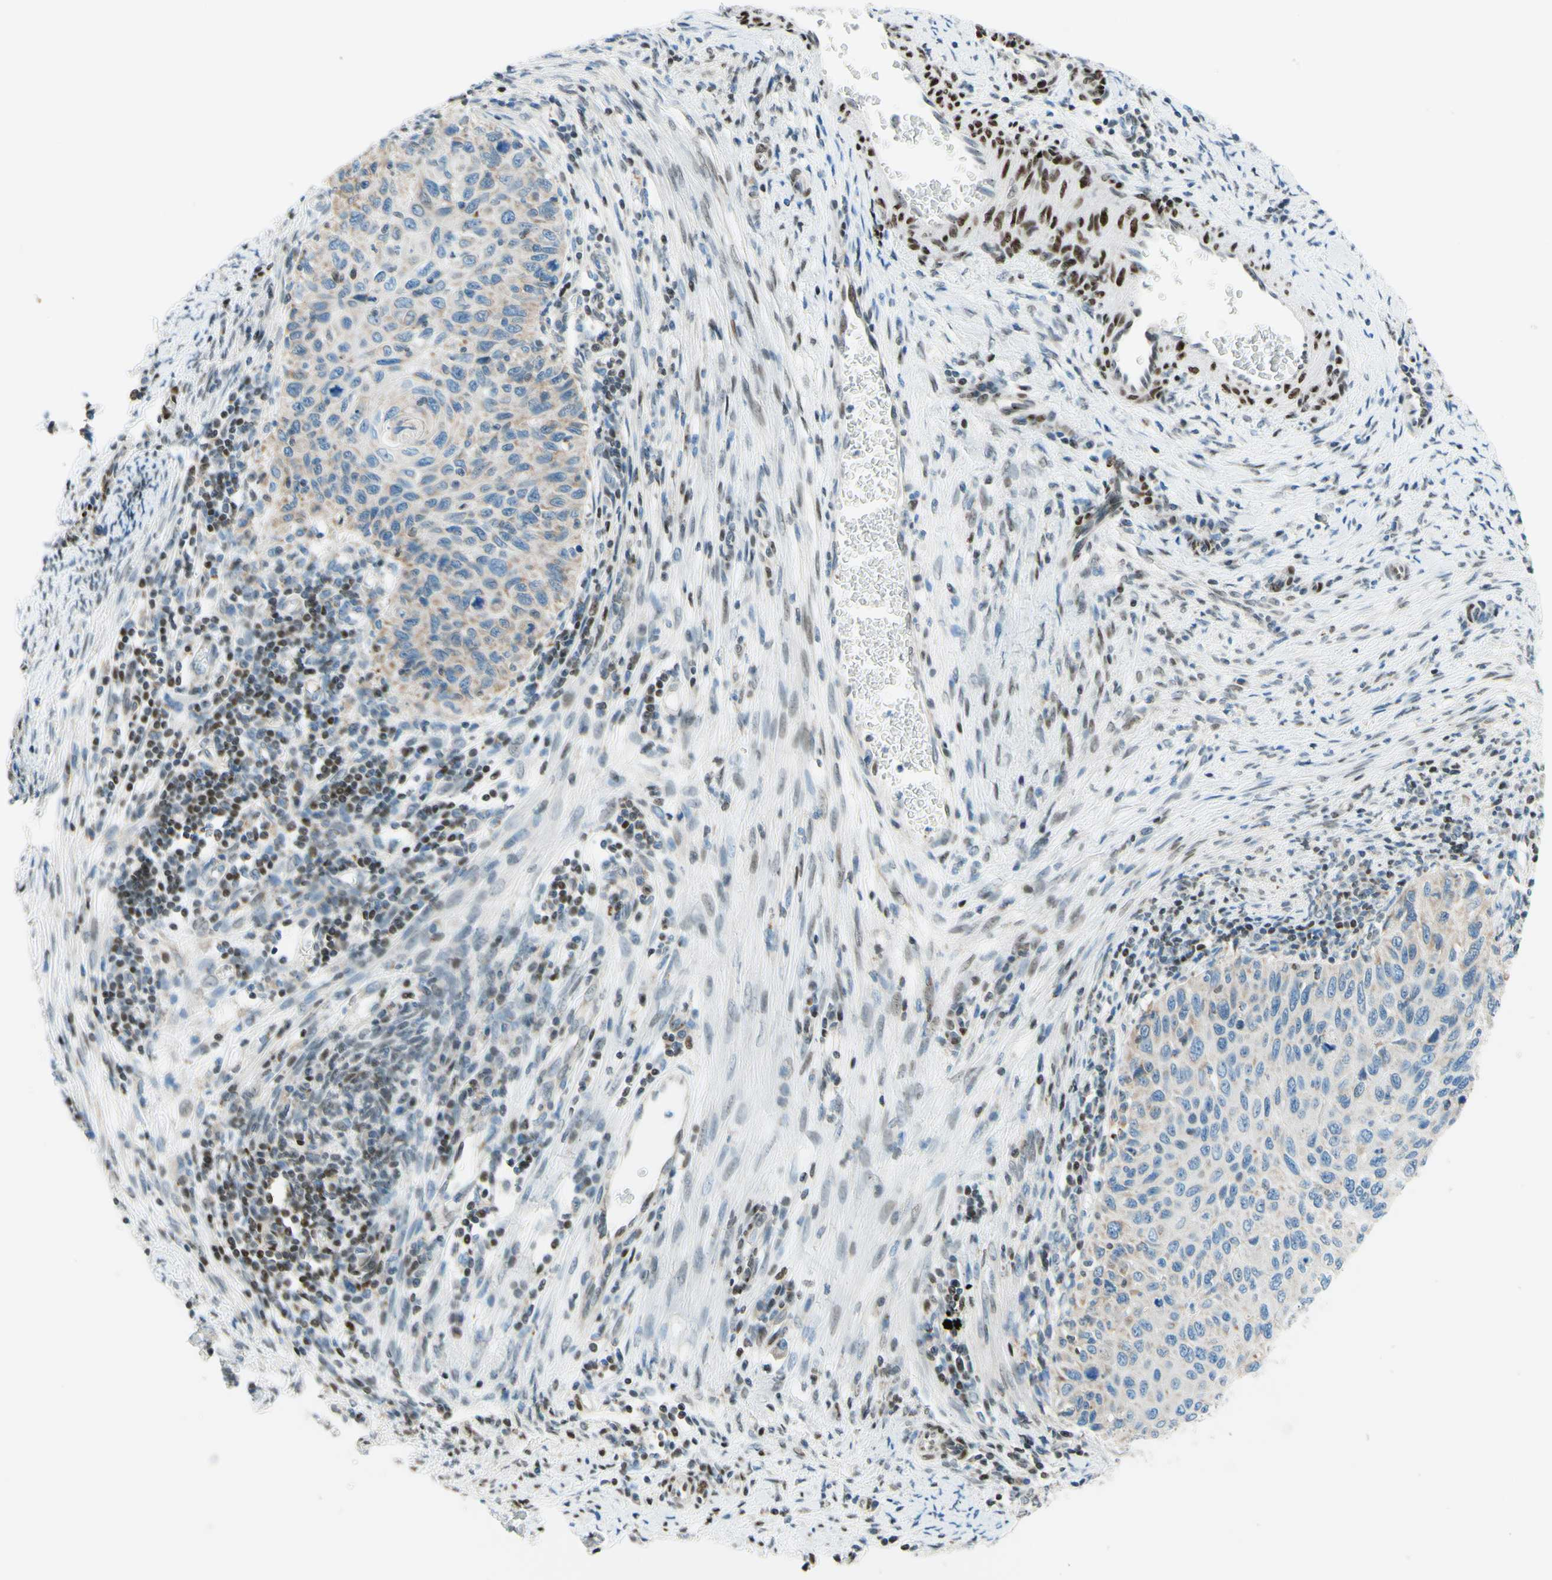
{"staining": {"intensity": "weak", "quantity": "25%-75%", "location": "cytoplasmic/membranous"}, "tissue": "cervical cancer", "cell_type": "Tumor cells", "image_type": "cancer", "snomed": [{"axis": "morphology", "description": "Squamous cell carcinoma, NOS"}, {"axis": "topography", "description": "Cervix"}], "caption": "A photomicrograph showing weak cytoplasmic/membranous positivity in approximately 25%-75% of tumor cells in cervical squamous cell carcinoma, as visualized by brown immunohistochemical staining.", "gene": "CBX7", "patient": {"sex": "female", "age": 70}}